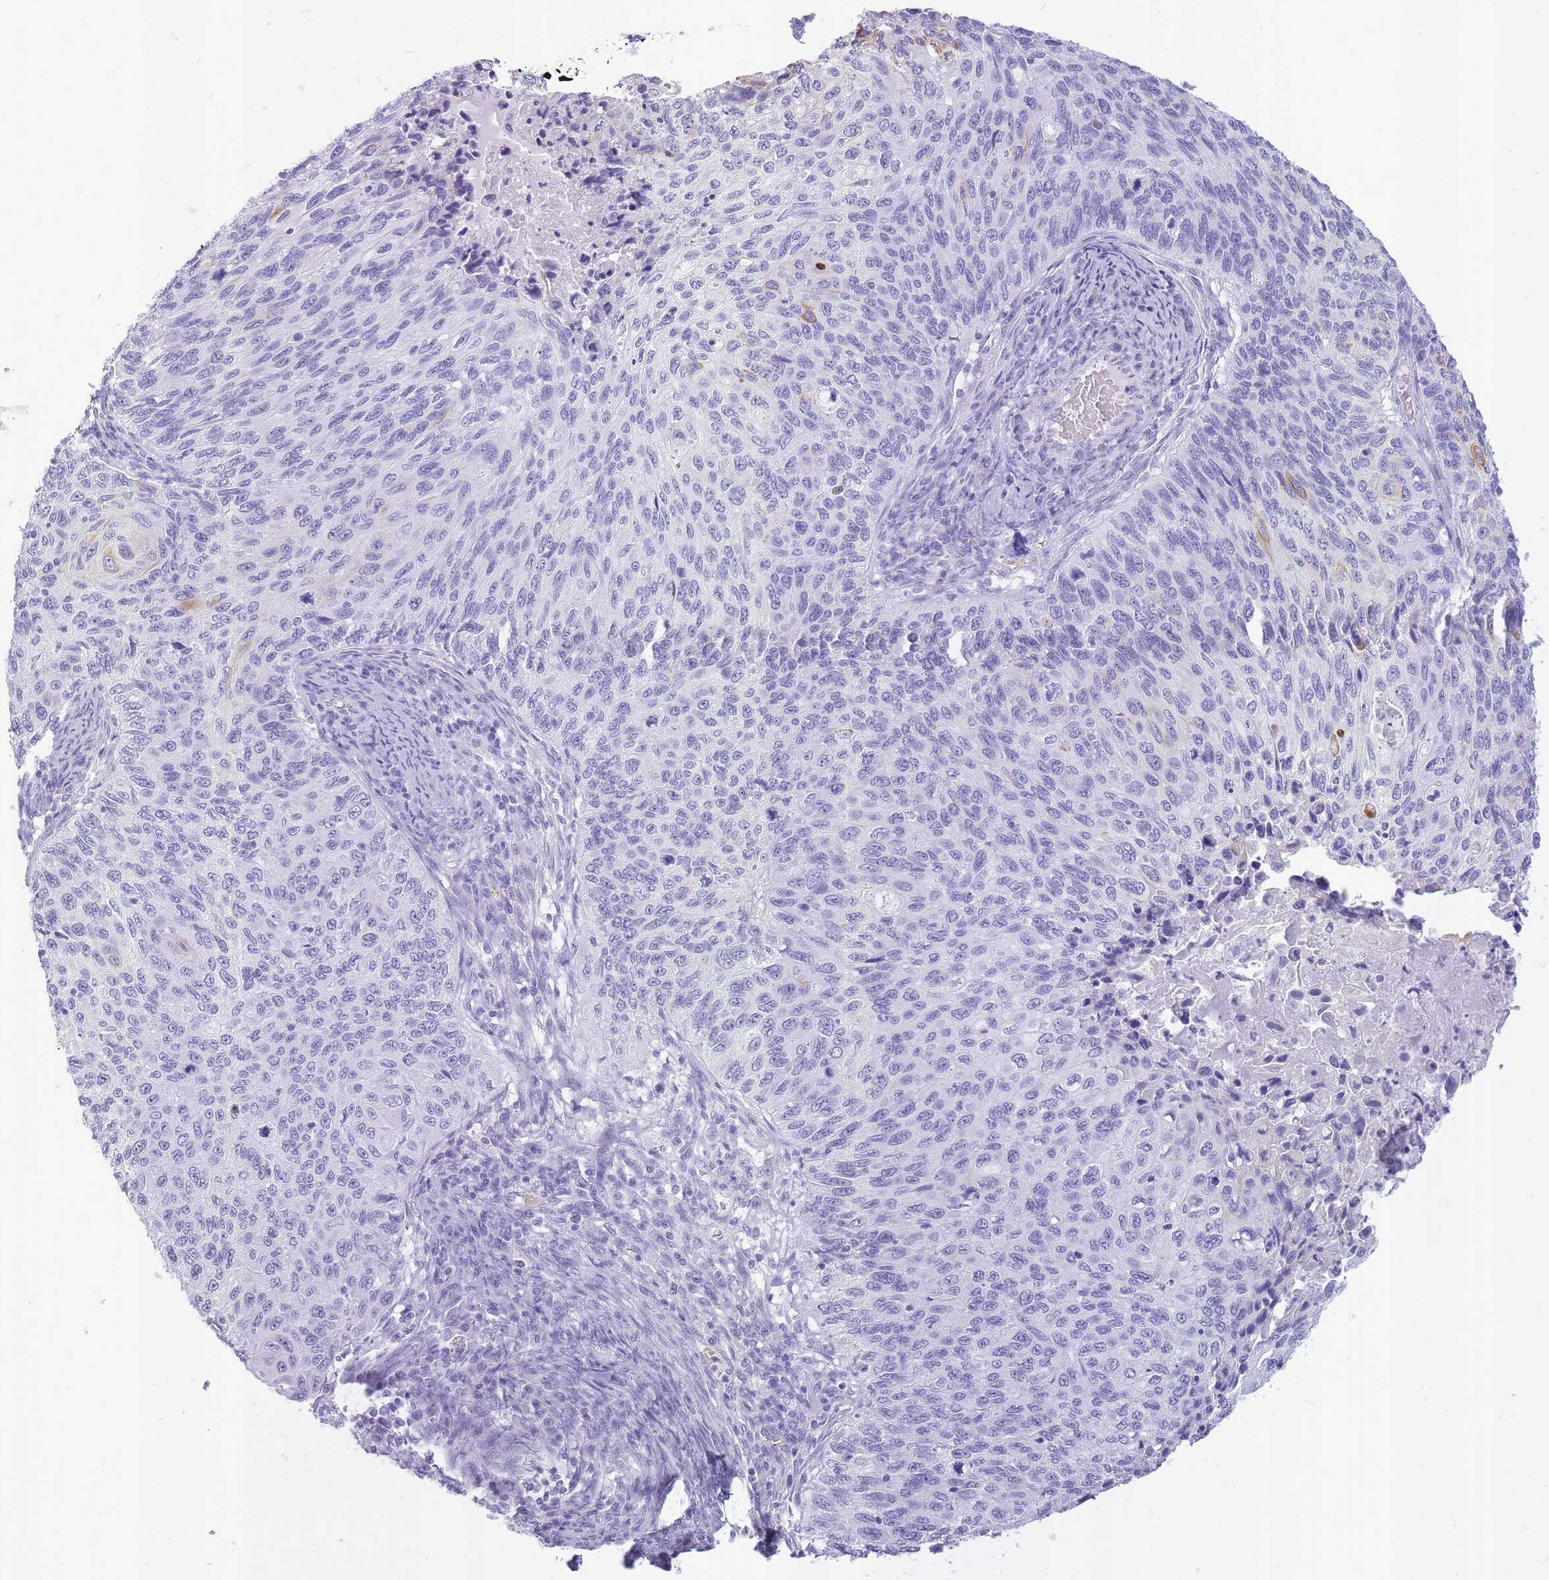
{"staining": {"intensity": "negative", "quantity": "none", "location": "none"}, "tissue": "cervical cancer", "cell_type": "Tumor cells", "image_type": "cancer", "snomed": [{"axis": "morphology", "description": "Squamous cell carcinoma, NOS"}, {"axis": "topography", "description": "Cervix"}], "caption": "Cervical cancer (squamous cell carcinoma) stained for a protein using immunohistochemistry (IHC) shows no positivity tumor cells.", "gene": "INS", "patient": {"sex": "female", "age": 70}}